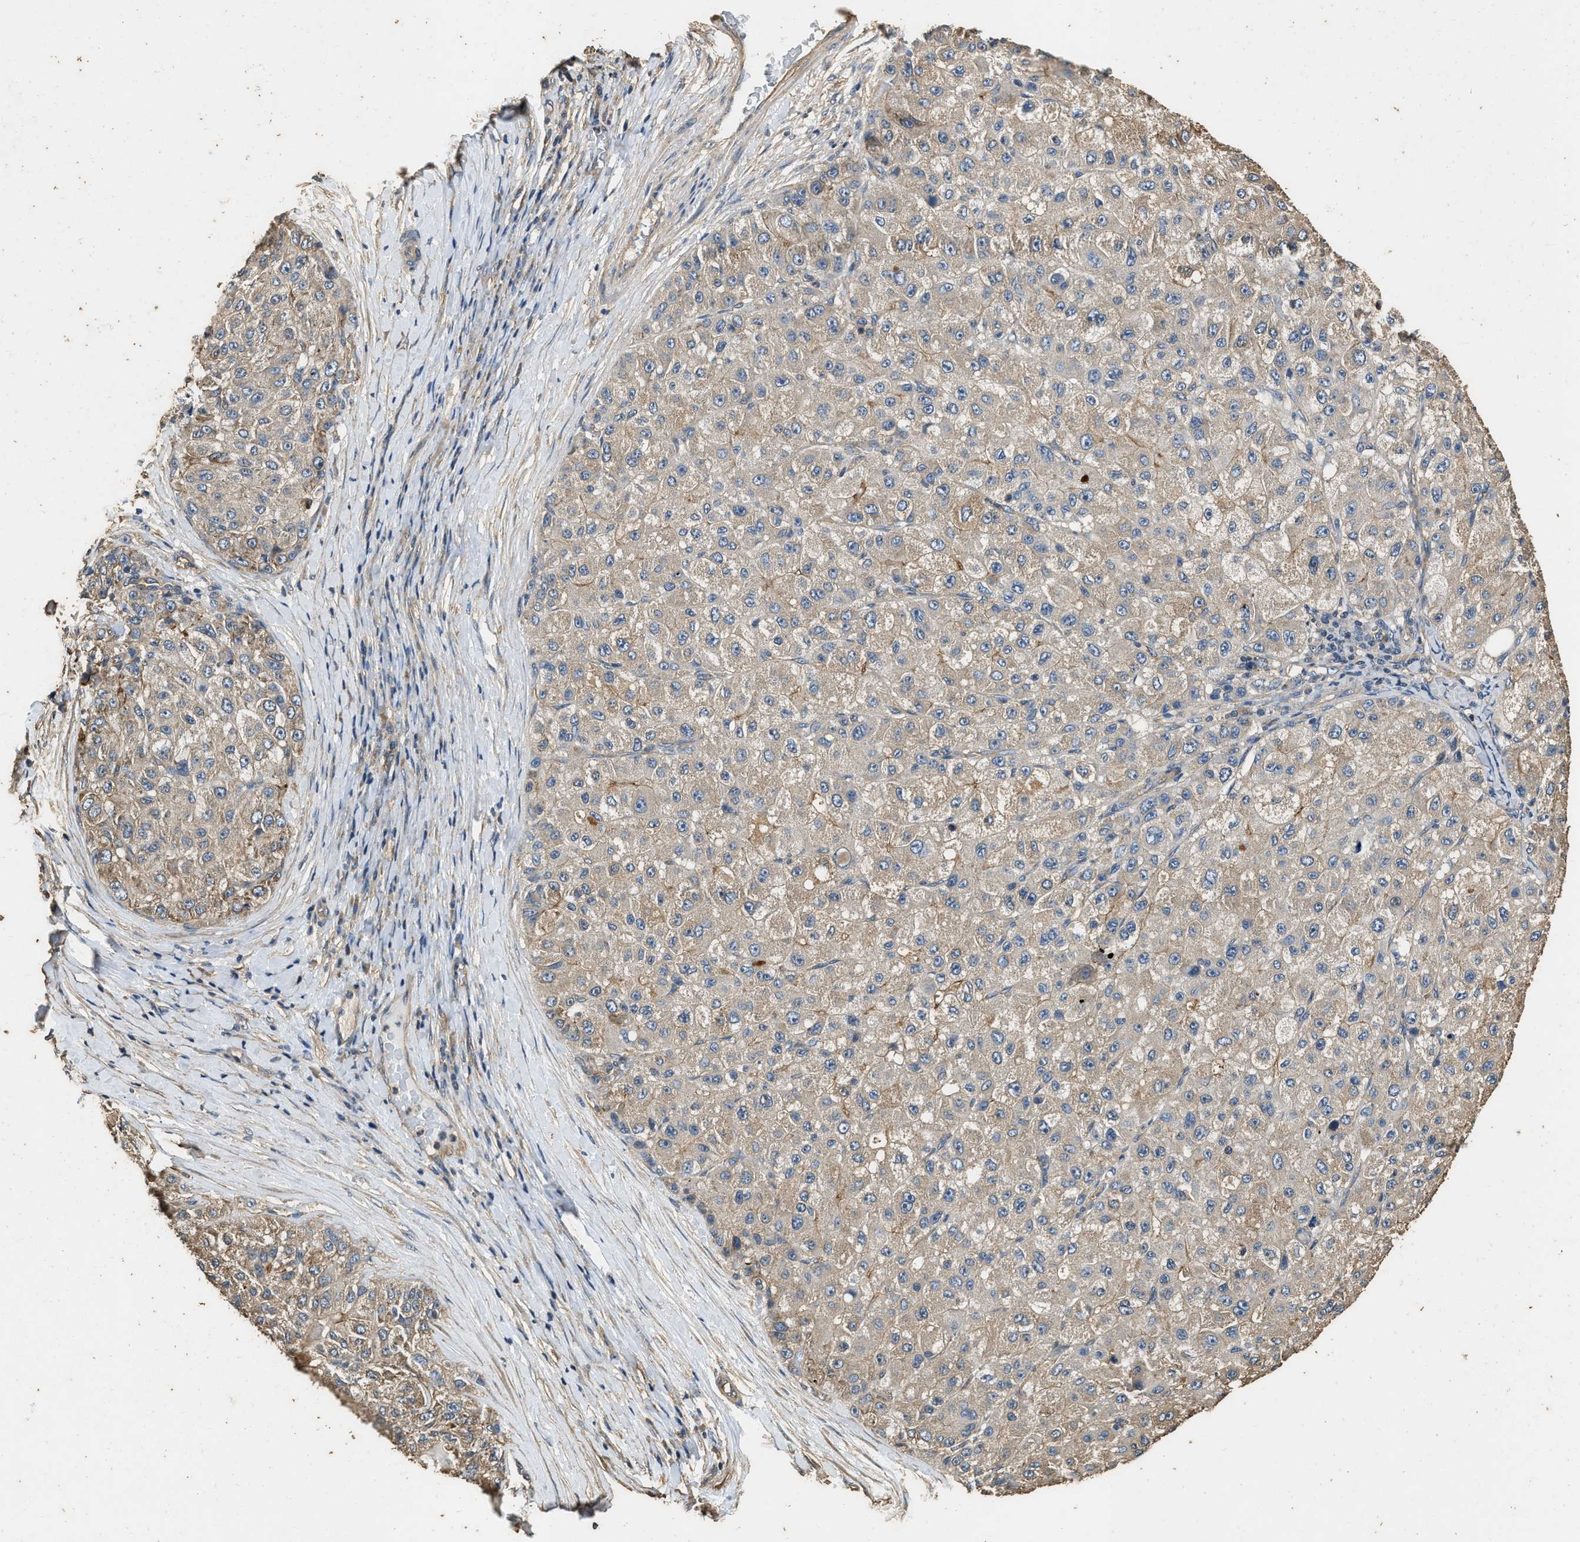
{"staining": {"intensity": "weak", "quantity": ">75%", "location": "cytoplasmic/membranous"}, "tissue": "liver cancer", "cell_type": "Tumor cells", "image_type": "cancer", "snomed": [{"axis": "morphology", "description": "Carcinoma, Hepatocellular, NOS"}, {"axis": "topography", "description": "Liver"}], "caption": "Hepatocellular carcinoma (liver) stained with a brown dye reveals weak cytoplasmic/membranous positive expression in approximately >75% of tumor cells.", "gene": "MIB1", "patient": {"sex": "male", "age": 80}}